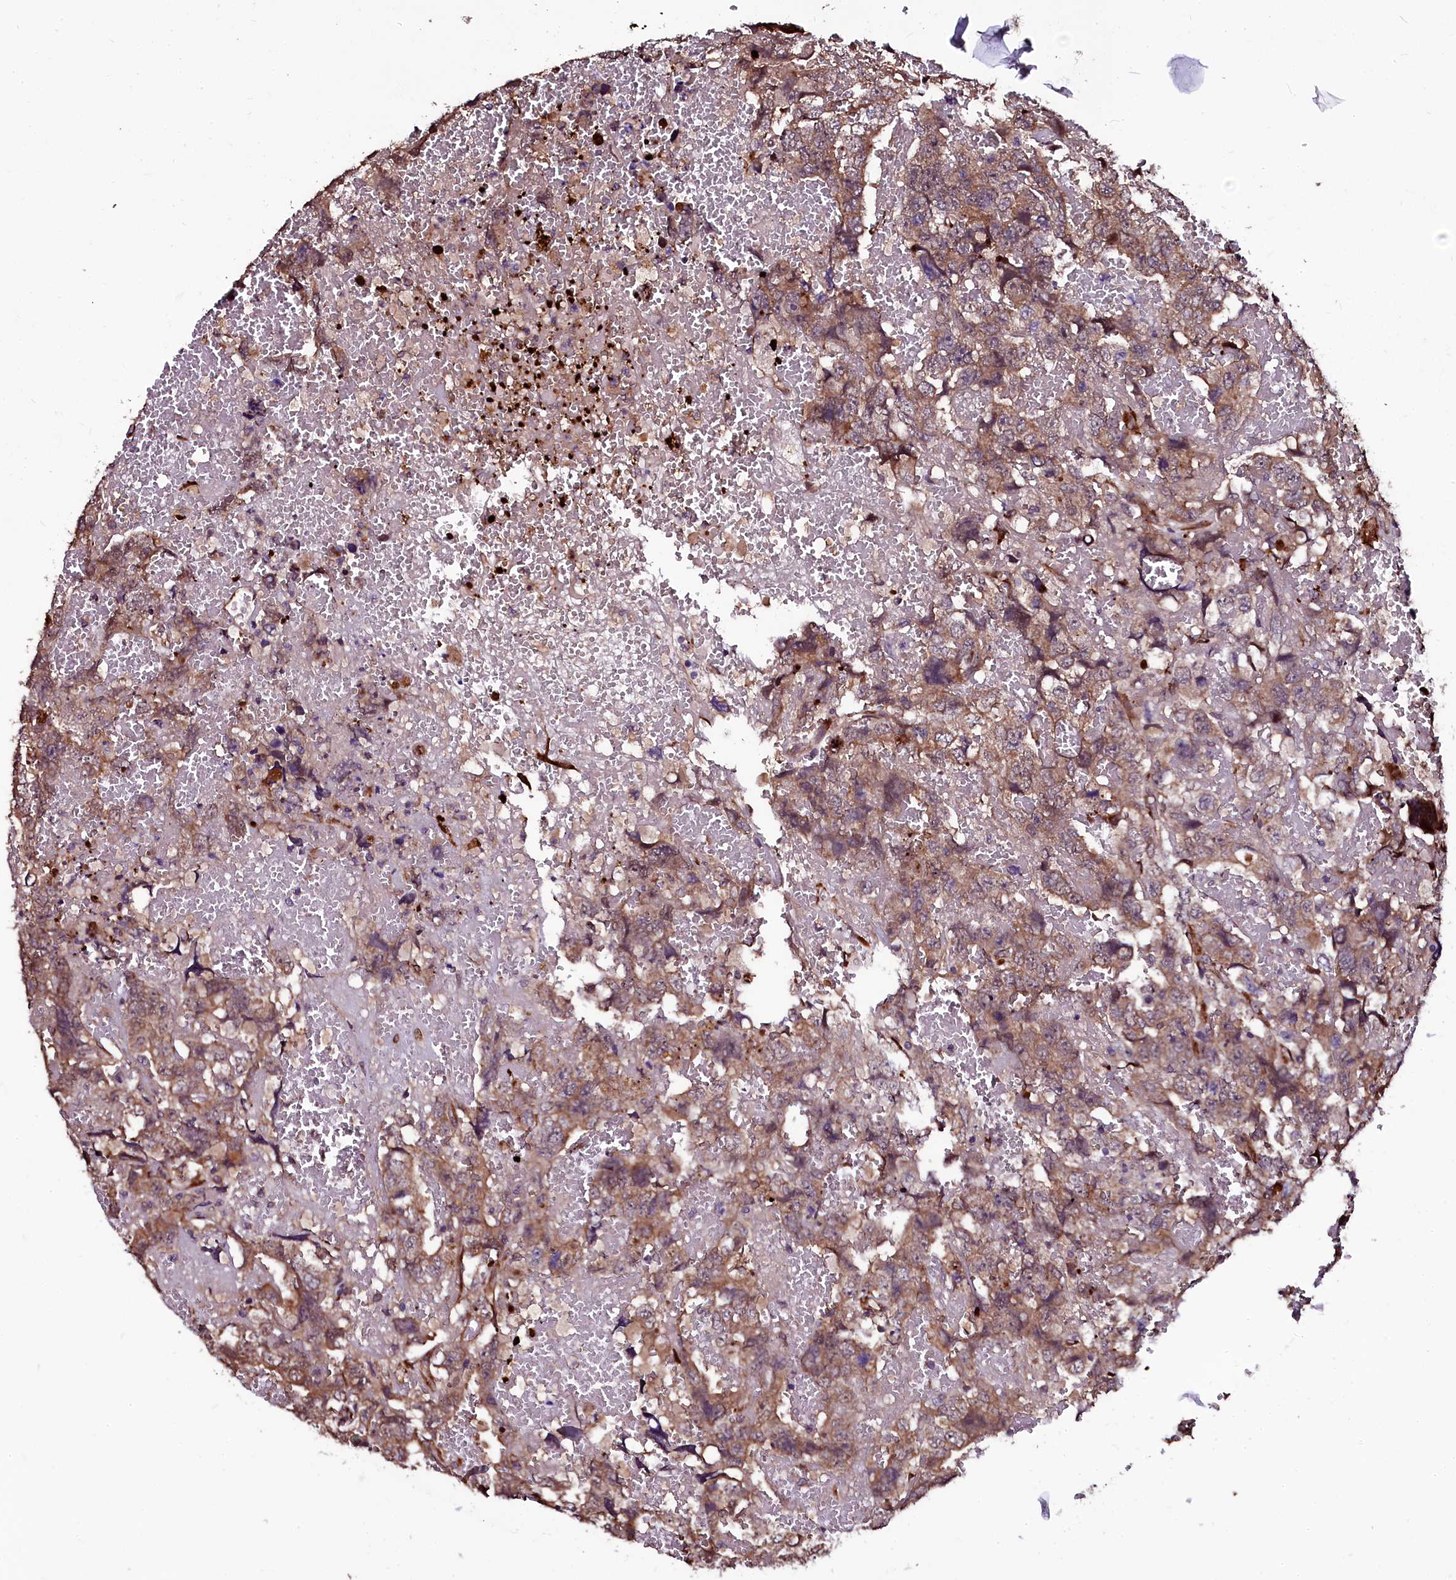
{"staining": {"intensity": "moderate", "quantity": ">75%", "location": "cytoplasmic/membranous"}, "tissue": "testis cancer", "cell_type": "Tumor cells", "image_type": "cancer", "snomed": [{"axis": "morphology", "description": "Carcinoma, Embryonal, NOS"}, {"axis": "topography", "description": "Testis"}], "caption": "Testis embryonal carcinoma tissue shows moderate cytoplasmic/membranous staining in approximately >75% of tumor cells", "gene": "N4BP1", "patient": {"sex": "male", "age": 45}}